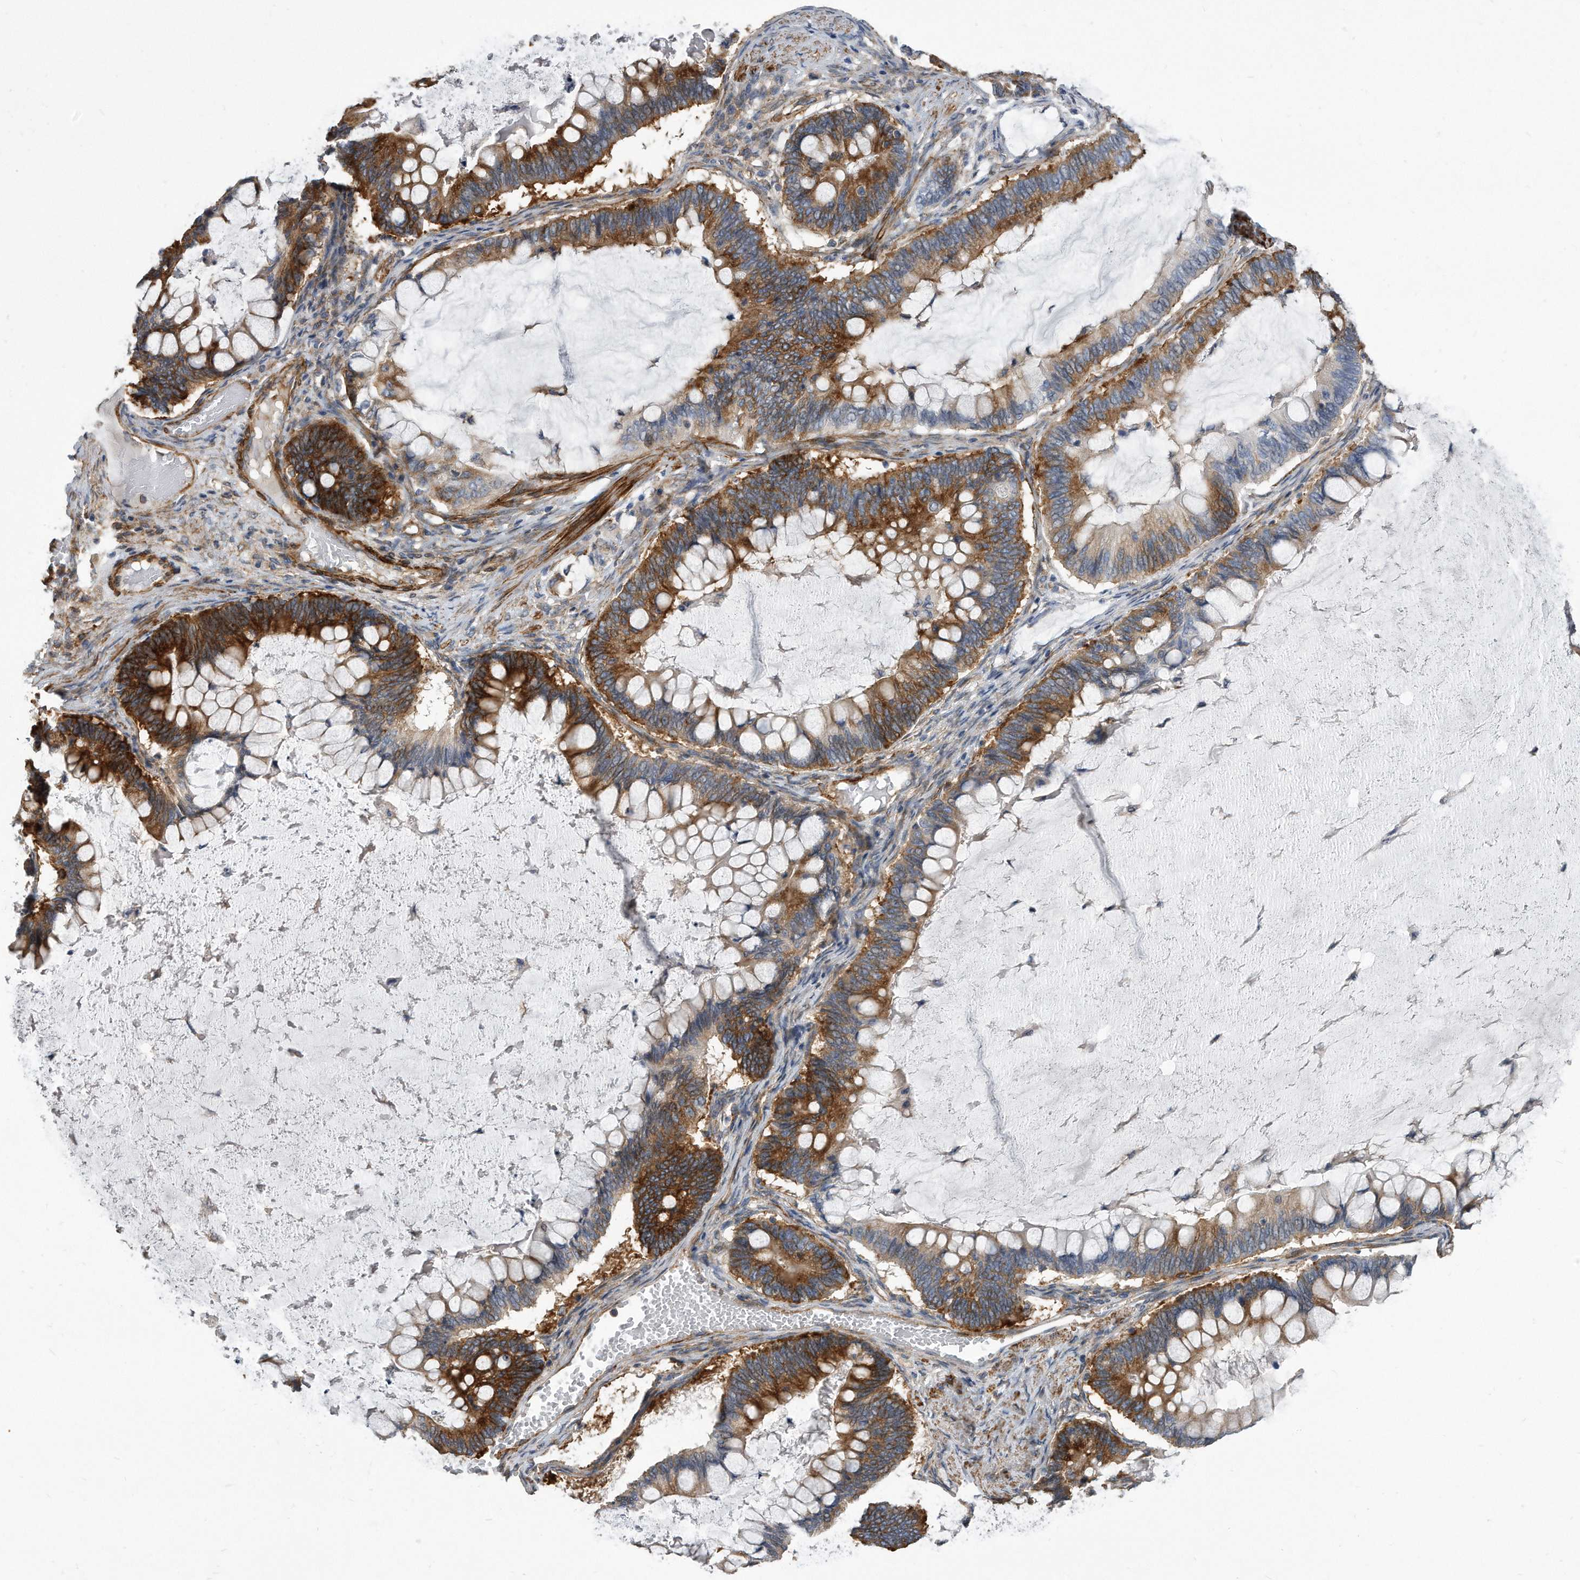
{"staining": {"intensity": "strong", "quantity": "25%-75%", "location": "cytoplasmic/membranous"}, "tissue": "ovarian cancer", "cell_type": "Tumor cells", "image_type": "cancer", "snomed": [{"axis": "morphology", "description": "Cystadenocarcinoma, mucinous, NOS"}, {"axis": "topography", "description": "Ovary"}], "caption": "Tumor cells show strong cytoplasmic/membranous staining in approximately 25%-75% of cells in ovarian cancer.", "gene": "EIF2B4", "patient": {"sex": "female", "age": 61}}